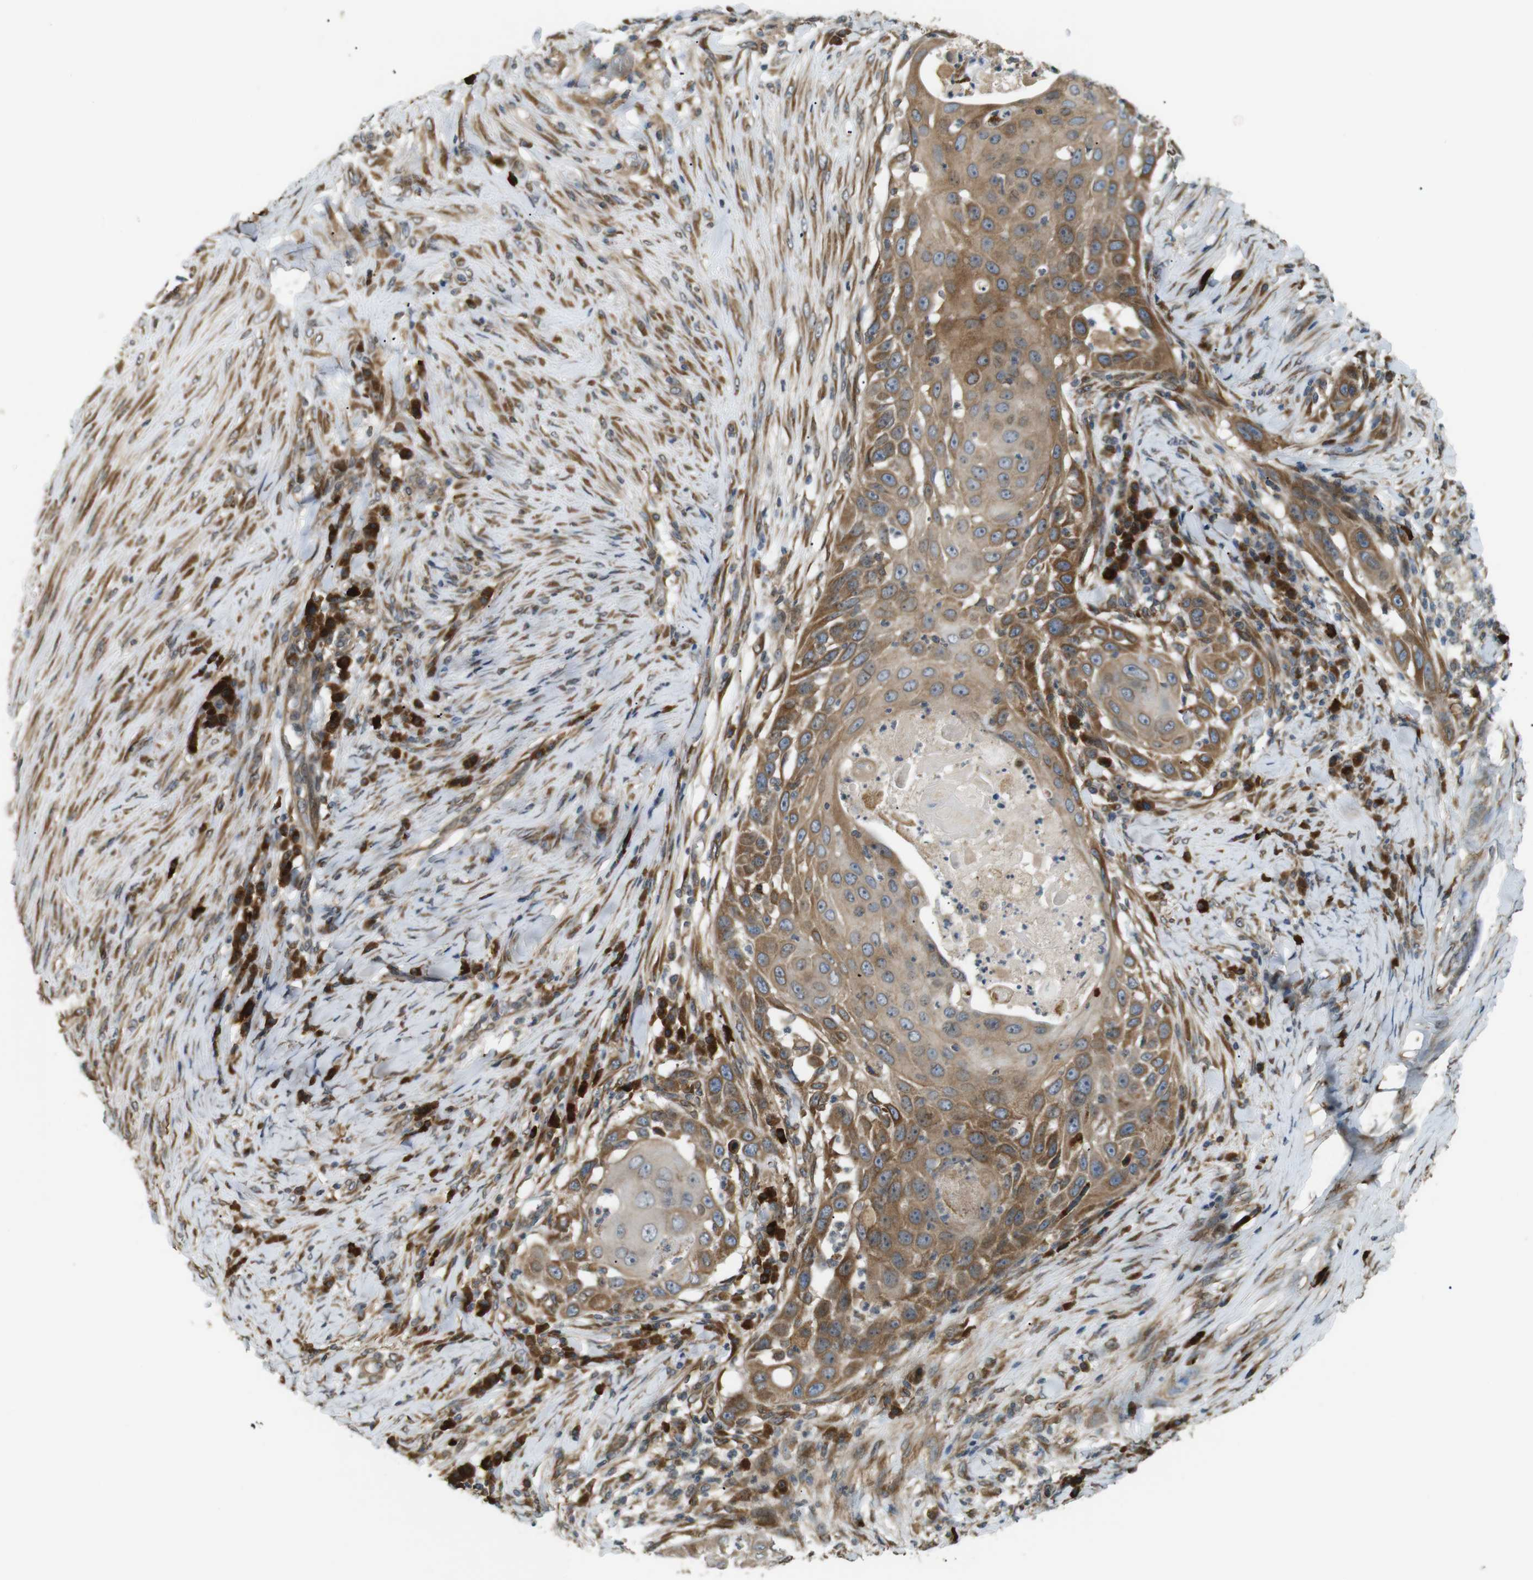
{"staining": {"intensity": "moderate", "quantity": ">75%", "location": "cytoplasmic/membranous"}, "tissue": "skin cancer", "cell_type": "Tumor cells", "image_type": "cancer", "snomed": [{"axis": "morphology", "description": "Squamous cell carcinoma, NOS"}, {"axis": "topography", "description": "Skin"}], "caption": "Tumor cells demonstrate moderate cytoplasmic/membranous expression in about >75% of cells in skin cancer (squamous cell carcinoma).", "gene": "TMED4", "patient": {"sex": "female", "age": 44}}